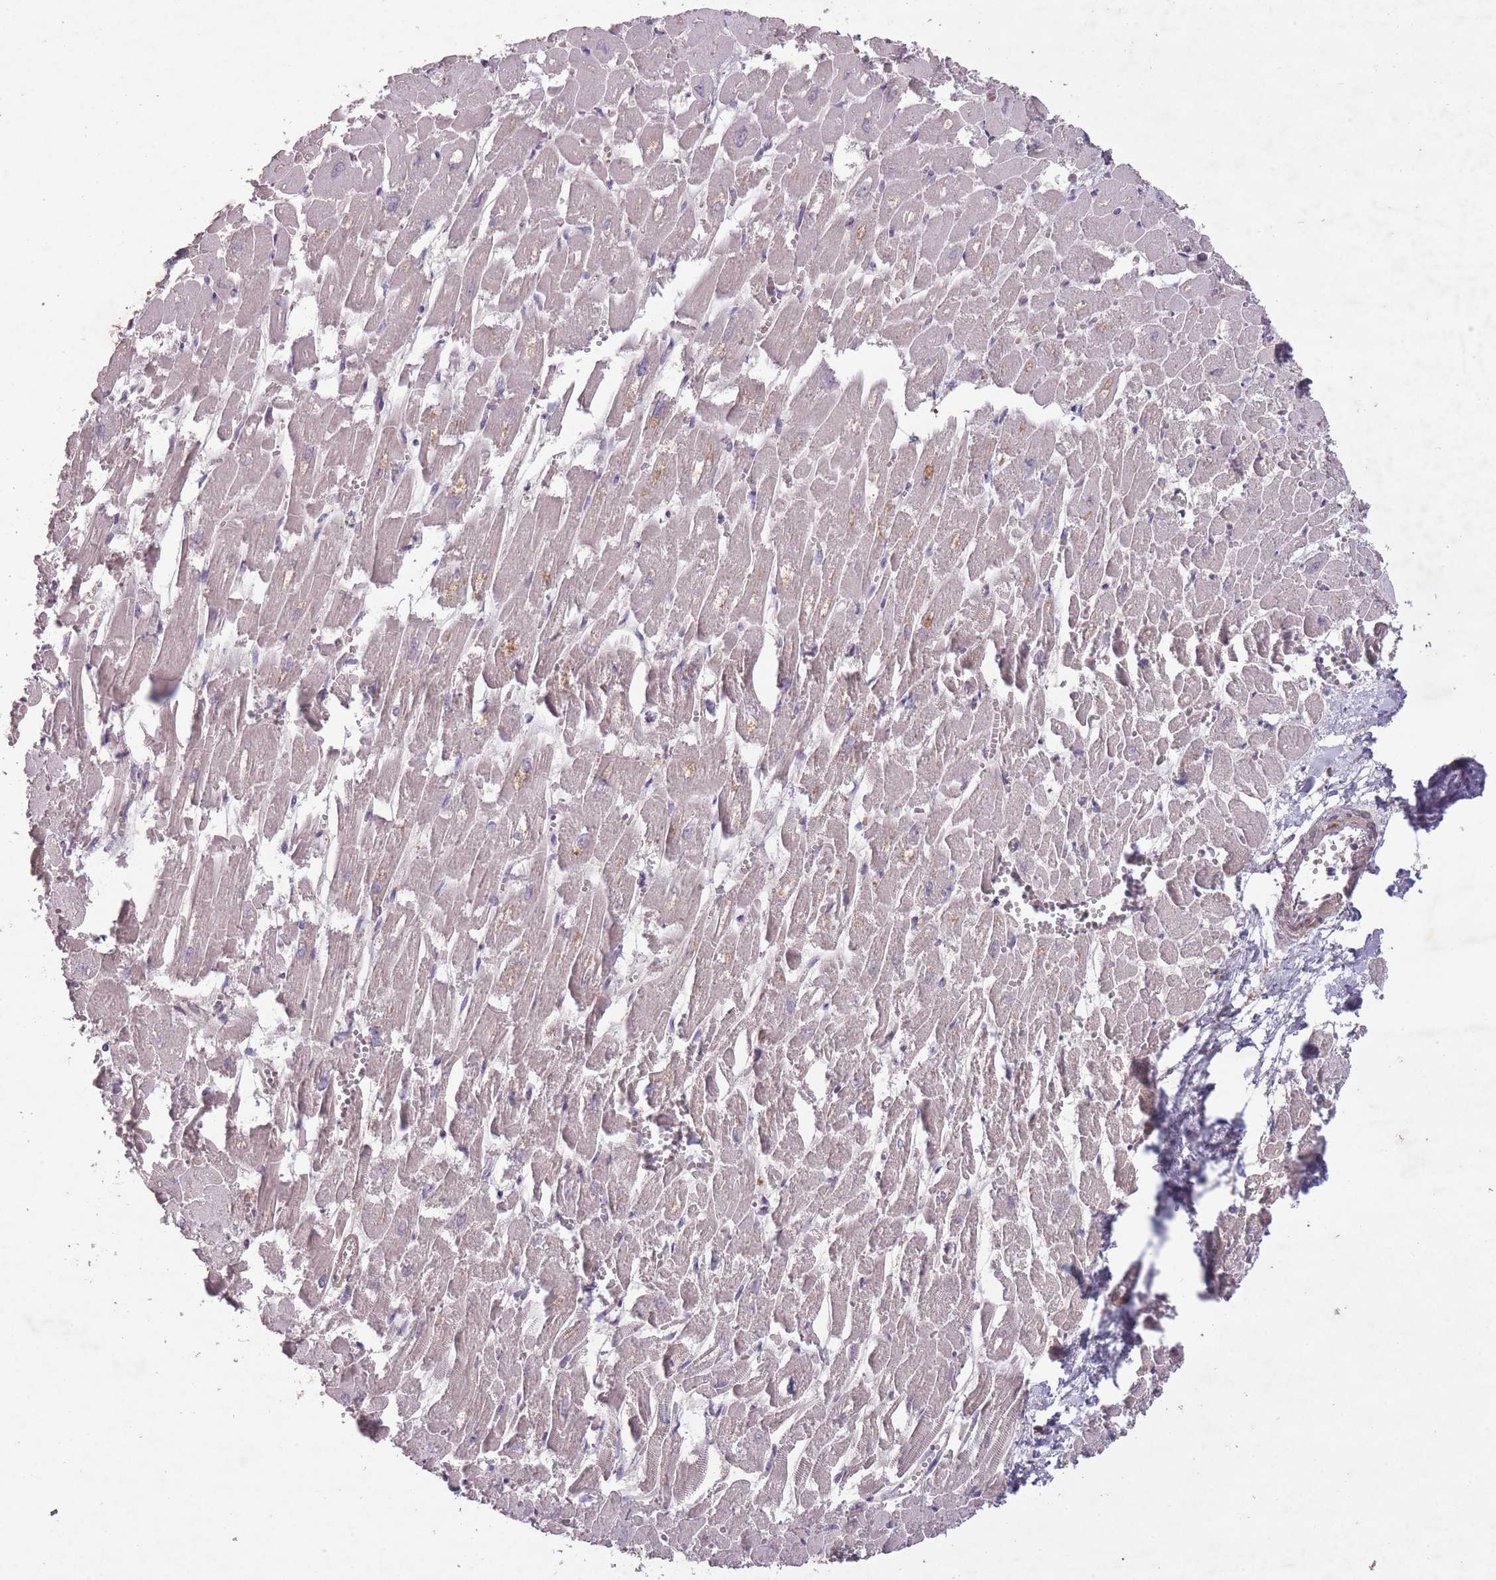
{"staining": {"intensity": "weak", "quantity": "<25%", "location": "cytoplasmic/membranous"}, "tissue": "heart muscle", "cell_type": "Cardiomyocytes", "image_type": "normal", "snomed": [{"axis": "morphology", "description": "Normal tissue, NOS"}, {"axis": "topography", "description": "Heart"}], "caption": "DAB immunohistochemical staining of unremarkable human heart muscle shows no significant positivity in cardiomyocytes.", "gene": "OR2V1", "patient": {"sex": "male", "age": 54}}